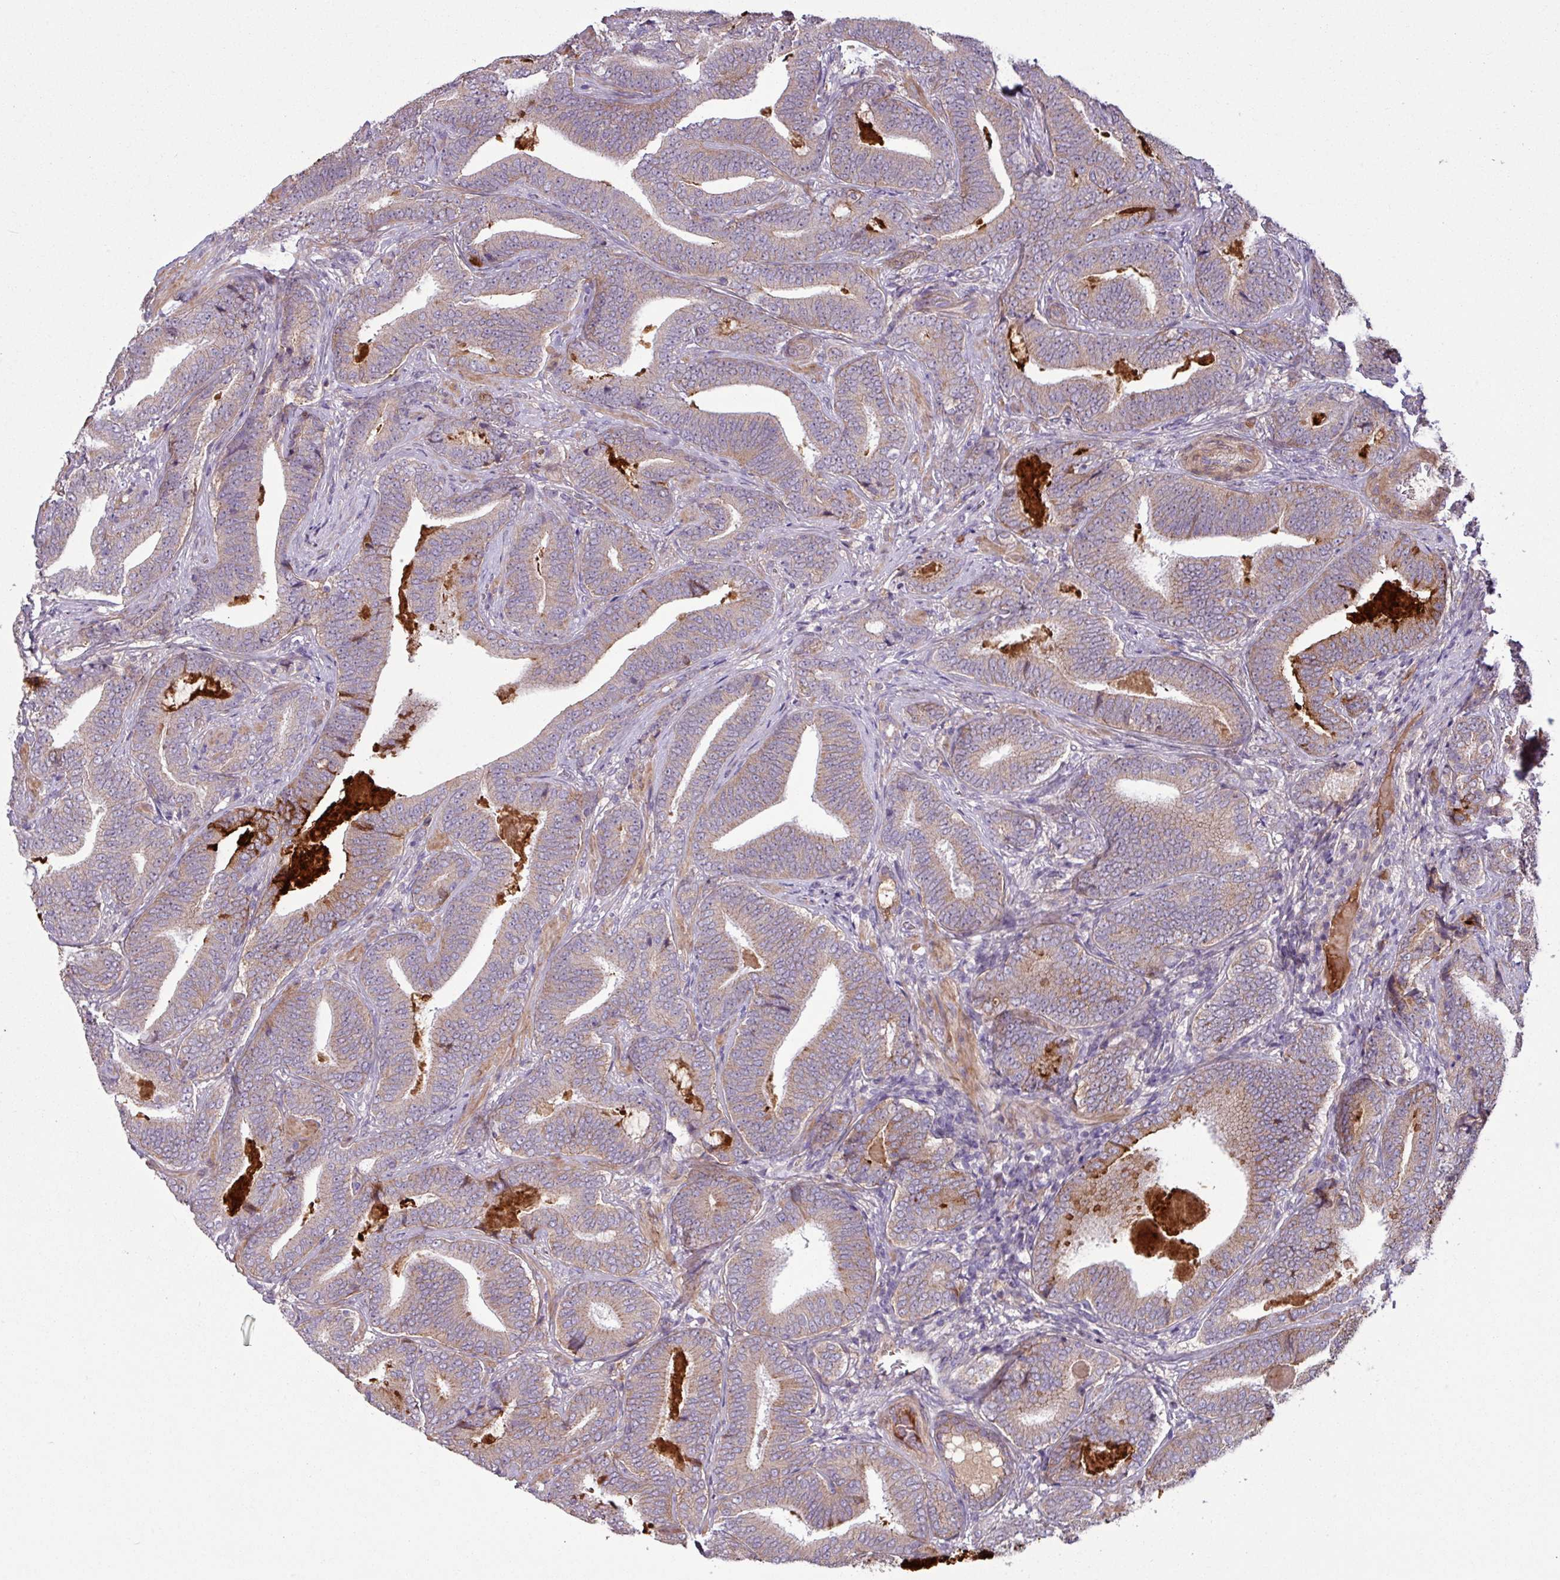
{"staining": {"intensity": "weak", "quantity": ">75%", "location": "cytoplasmic/membranous"}, "tissue": "prostate cancer", "cell_type": "Tumor cells", "image_type": "cancer", "snomed": [{"axis": "morphology", "description": "Adenocarcinoma, Low grade"}, {"axis": "topography", "description": "Prostate and seminal vesicle, NOS"}], "caption": "Tumor cells exhibit low levels of weak cytoplasmic/membranous expression in approximately >75% of cells in prostate adenocarcinoma (low-grade).", "gene": "C4B", "patient": {"sex": "male", "age": 61}}